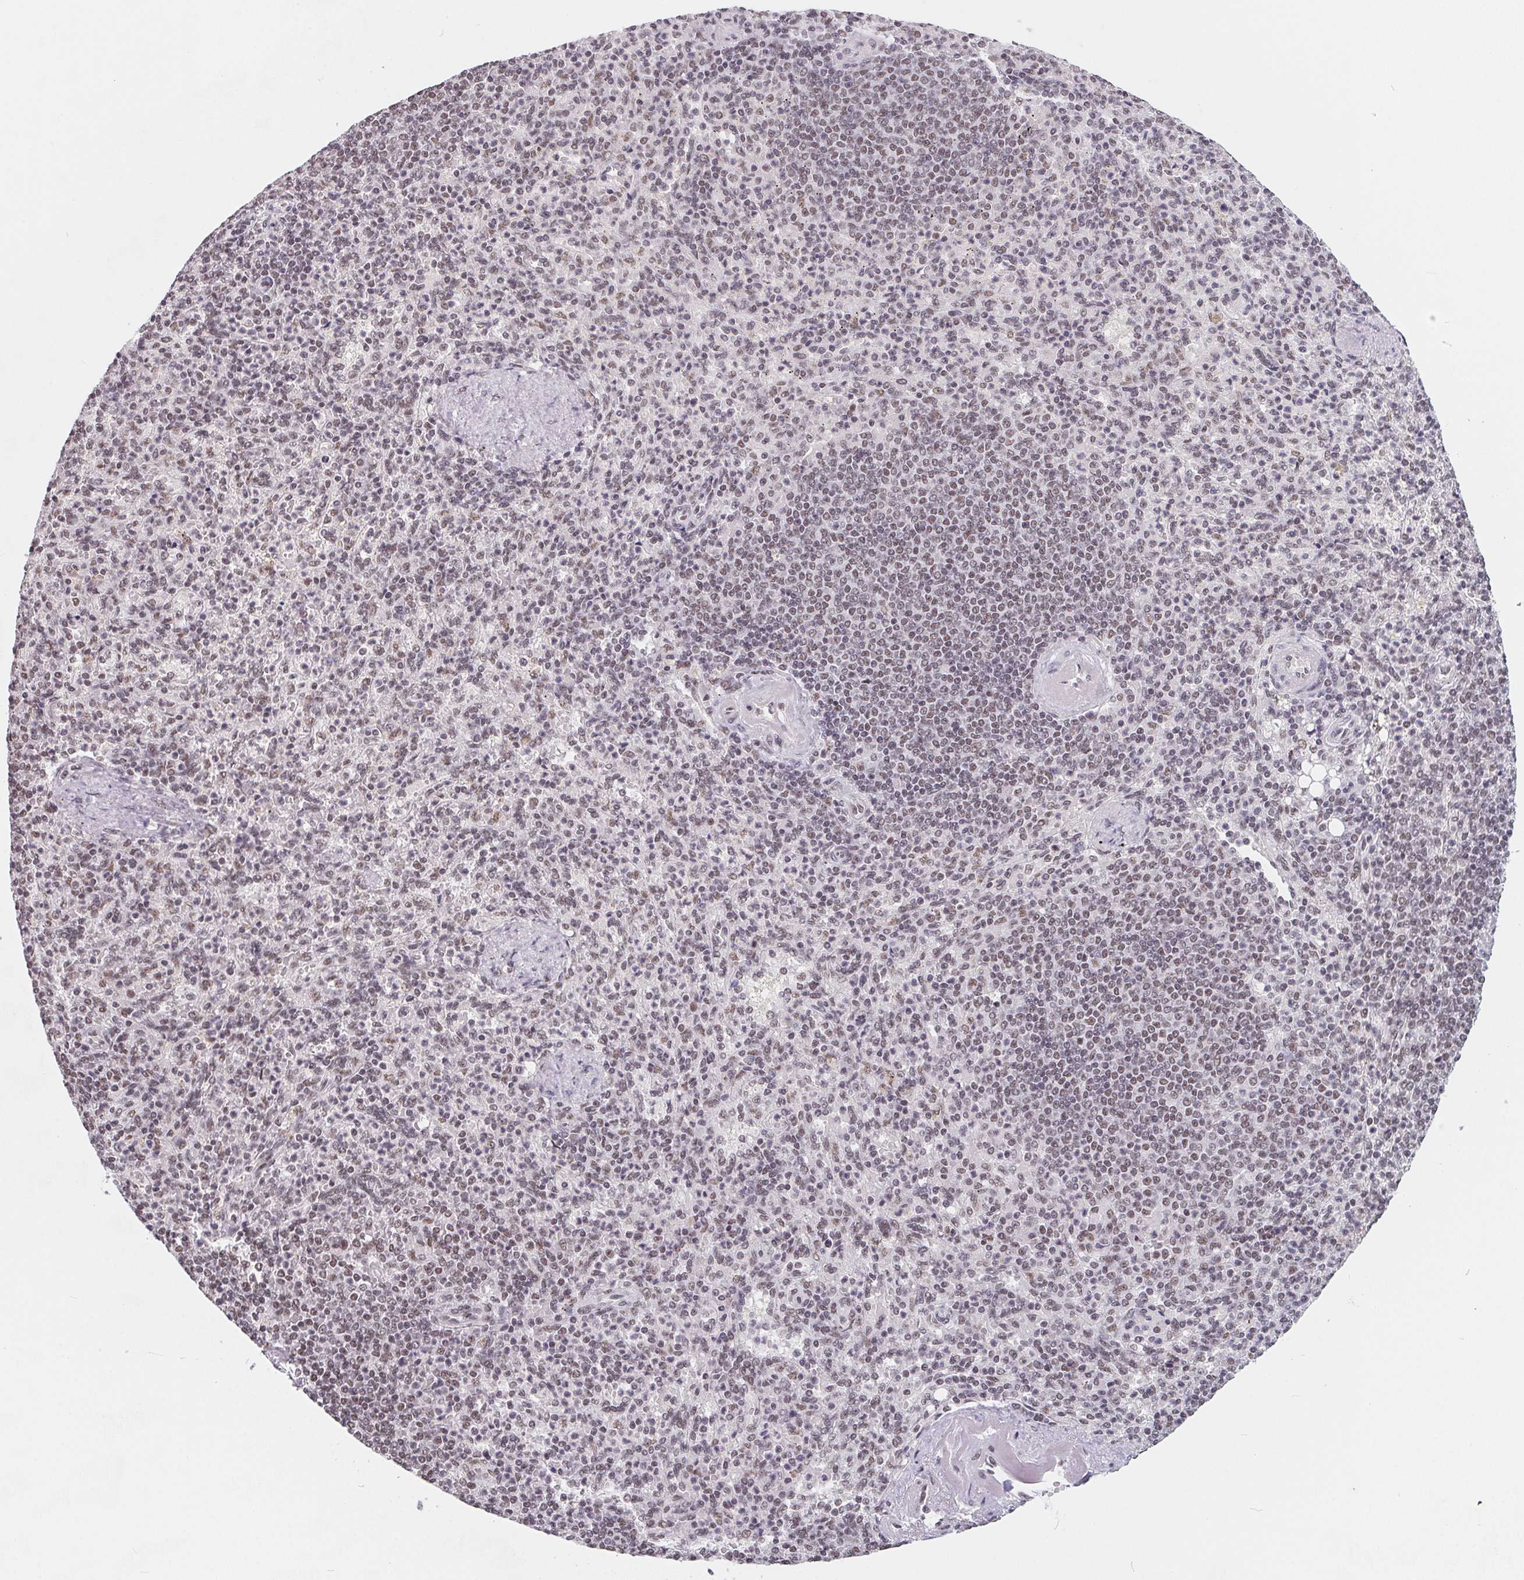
{"staining": {"intensity": "moderate", "quantity": "<25%", "location": "nuclear"}, "tissue": "spleen", "cell_type": "Cells in red pulp", "image_type": "normal", "snomed": [{"axis": "morphology", "description": "Normal tissue, NOS"}, {"axis": "topography", "description": "Spleen"}], "caption": "Immunohistochemical staining of normal human spleen displays <25% levels of moderate nuclear protein expression in about <25% of cells in red pulp. (Stains: DAB (3,3'-diaminobenzidine) in brown, nuclei in blue, Microscopy: brightfield microscopy at high magnification).", "gene": "TCERG1", "patient": {"sex": "female", "age": 74}}